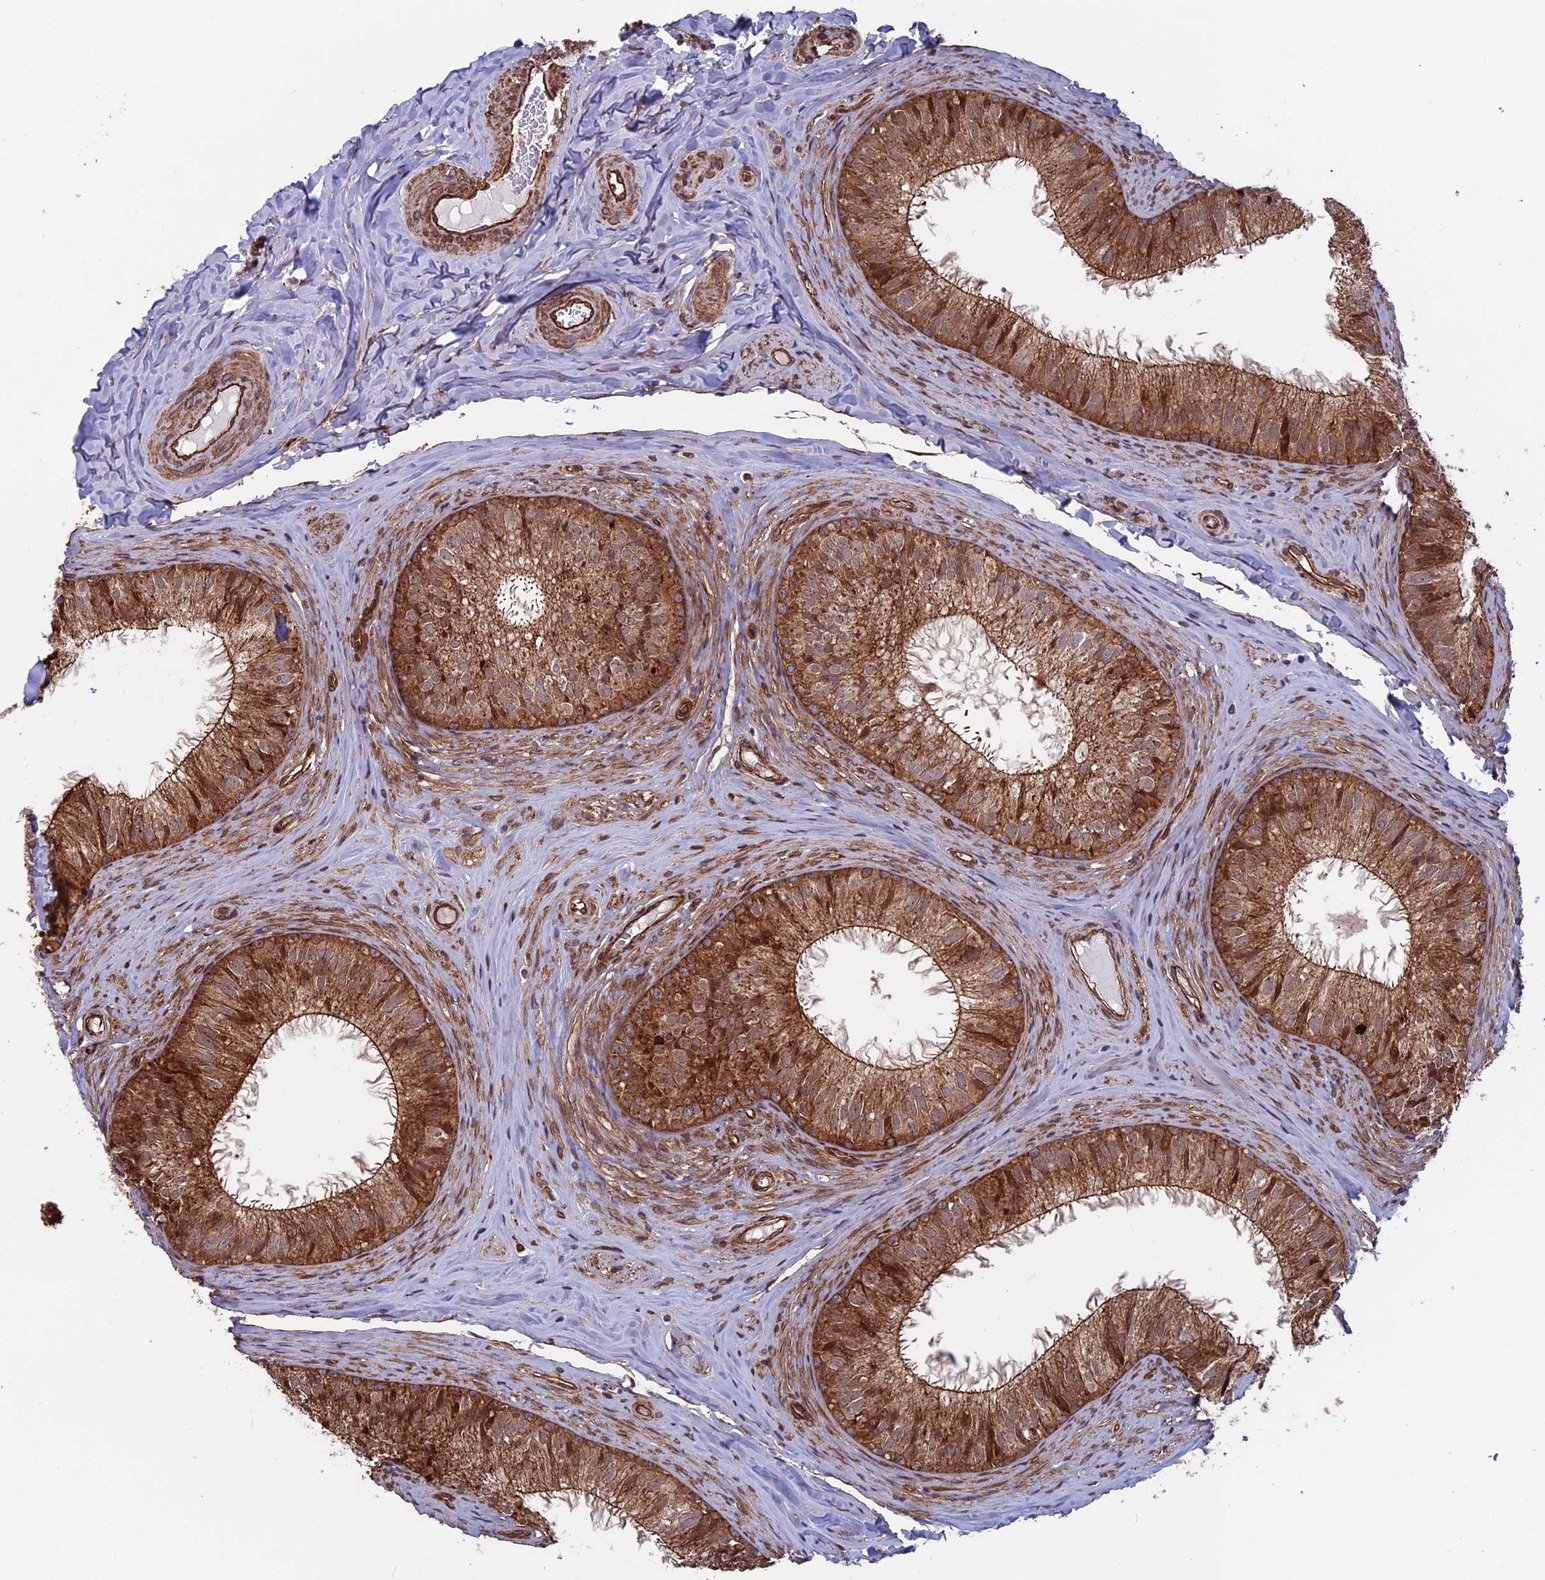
{"staining": {"intensity": "moderate", "quantity": ">75%", "location": "cytoplasmic/membranous"}, "tissue": "epididymis", "cell_type": "Glandular cells", "image_type": "normal", "snomed": [{"axis": "morphology", "description": "Normal tissue, NOS"}, {"axis": "topography", "description": "Epididymis"}], "caption": "A medium amount of moderate cytoplasmic/membranous staining is seen in approximately >75% of glandular cells in benign epididymis.", "gene": "CCDC8", "patient": {"sex": "male", "age": 34}}